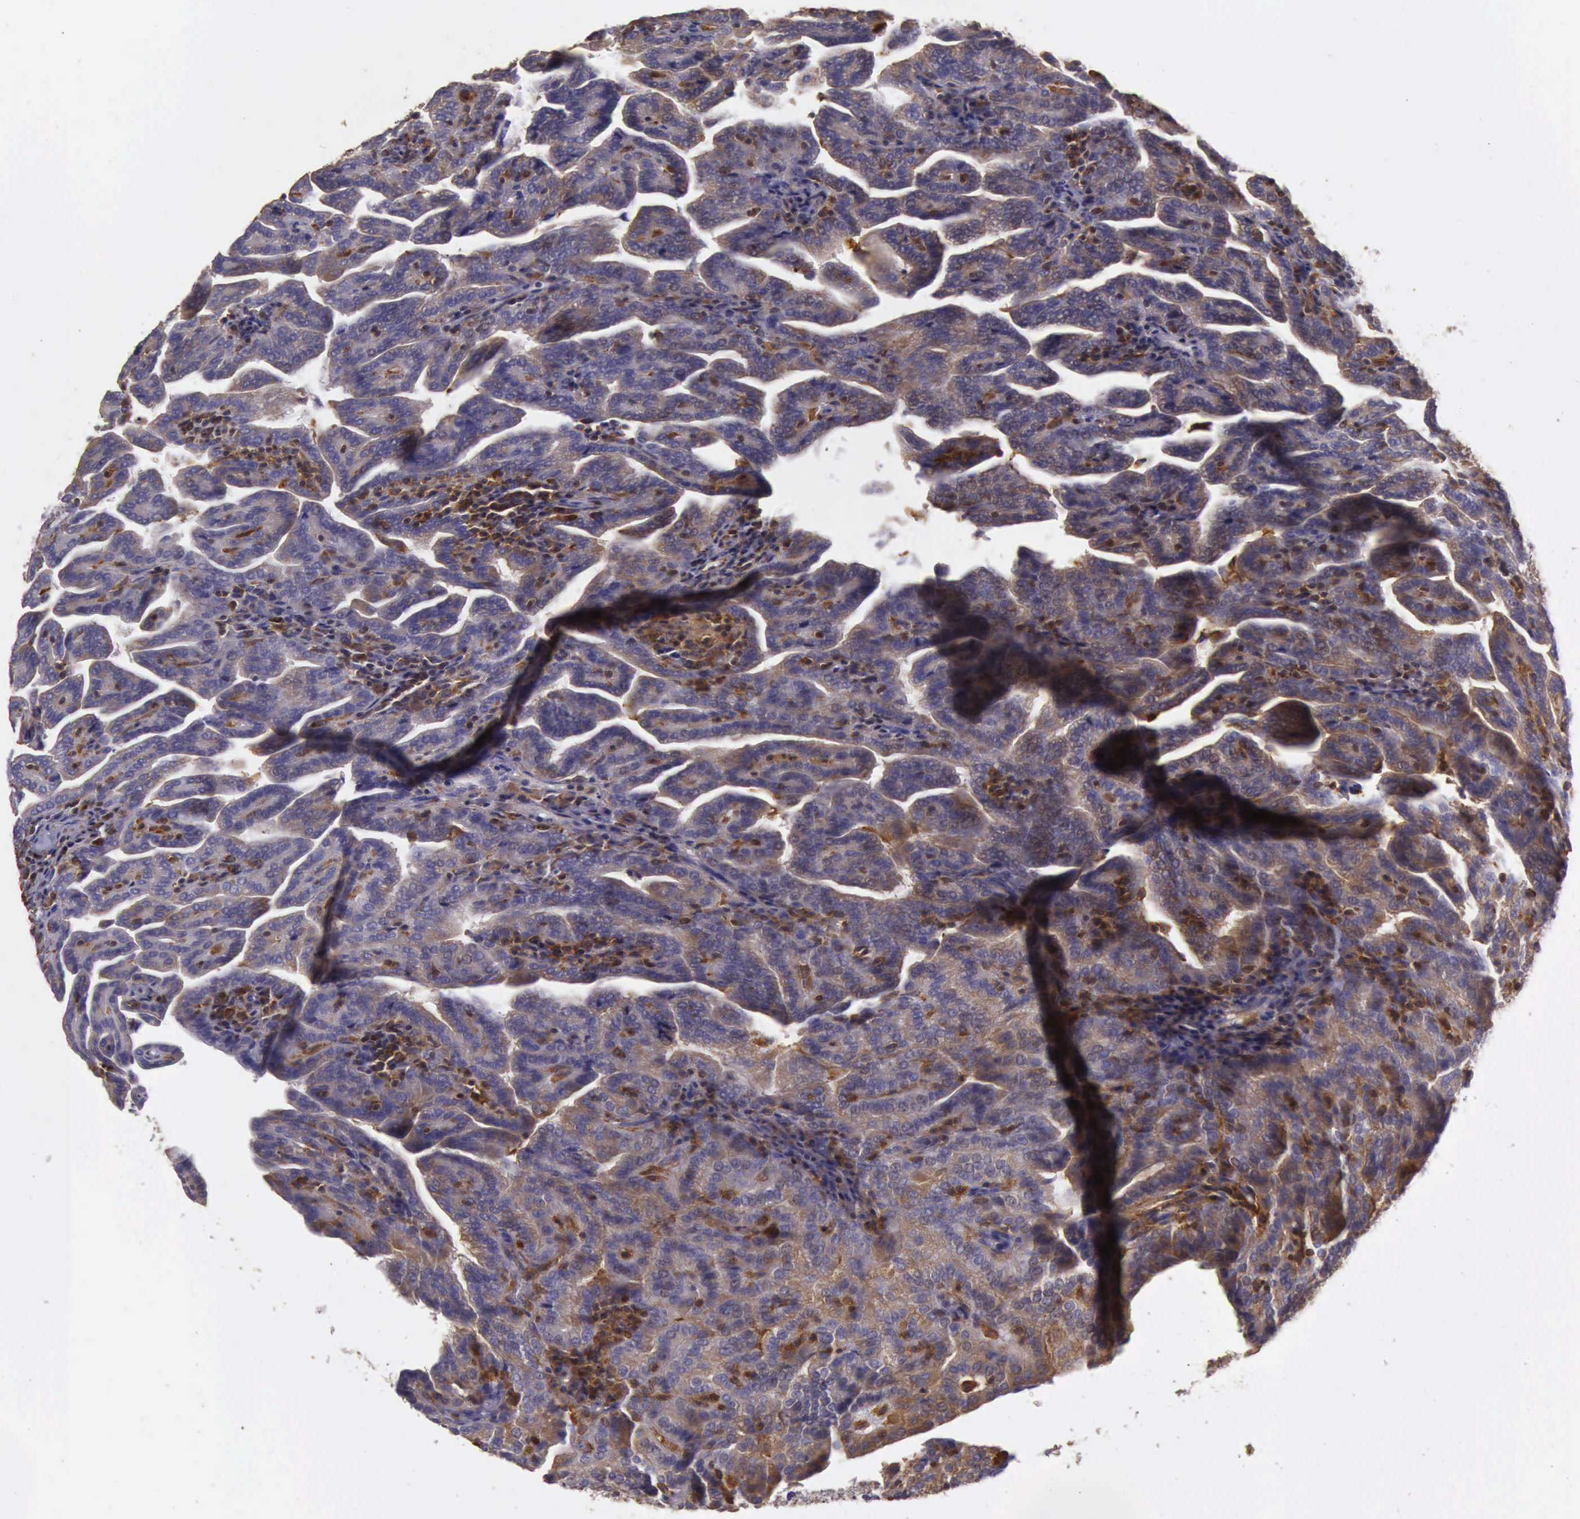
{"staining": {"intensity": "moderate", "quantity": ">75%", "location": "cytoplasmic/membranous"}, "tissue": "renal cancer", "cell_type": "Tumor cells", "image_type": "cancer", "snomed": [{"axis": "morphology", "description": "Adenocarcinoma, NOS"}, {"axis": "topography", "description": "Kidney"}], "caption": "Immunohistochemical staining of human renal cancer displays medium levels of moderate cytoplasmic/membranous protein expression in approximately >75% of tumor cells.", "gene": "ARHGAP4", "patient": {"sex": "male", "age": 61}}